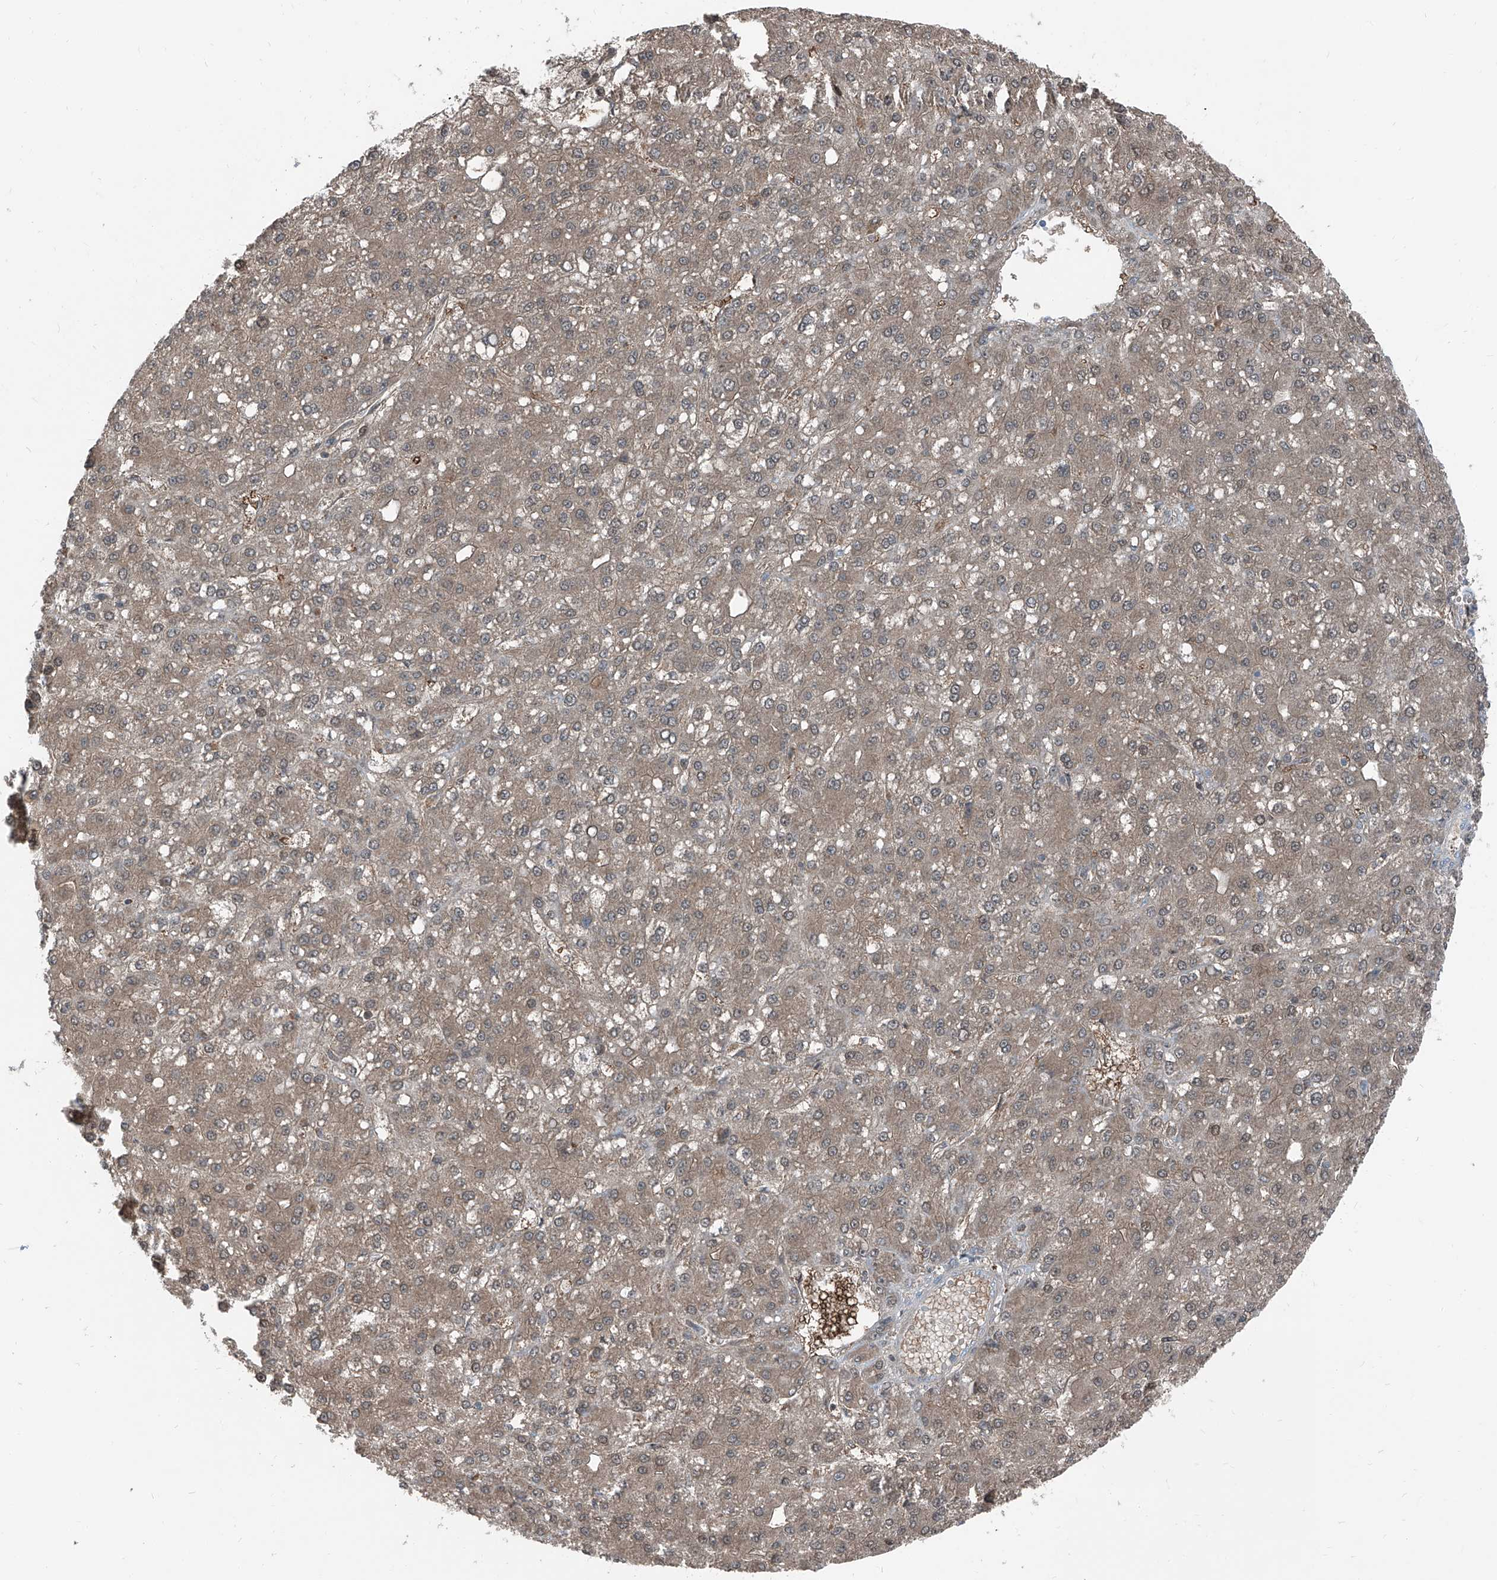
{"staining": {"intensity": "weak", "quantity": ">75%", "location": "cytoplasmic/membranous"}, "tissue": "liver cancer", "cell_type": "Tumor cells", "image_type": "cancer", "snomed": [{"axis": "morphology", "description": "Carcinoma, Hepatocellular, NOS"}, {"axis": "topography", "description": "Liver"}], "caption": "Weak cytoplasmic/membranous expression is present in about >75% of tumor cells in hepatocellular carcinoma (liver).", "gene": "RGN", "patient": {"sex": "male", "age": 67}}